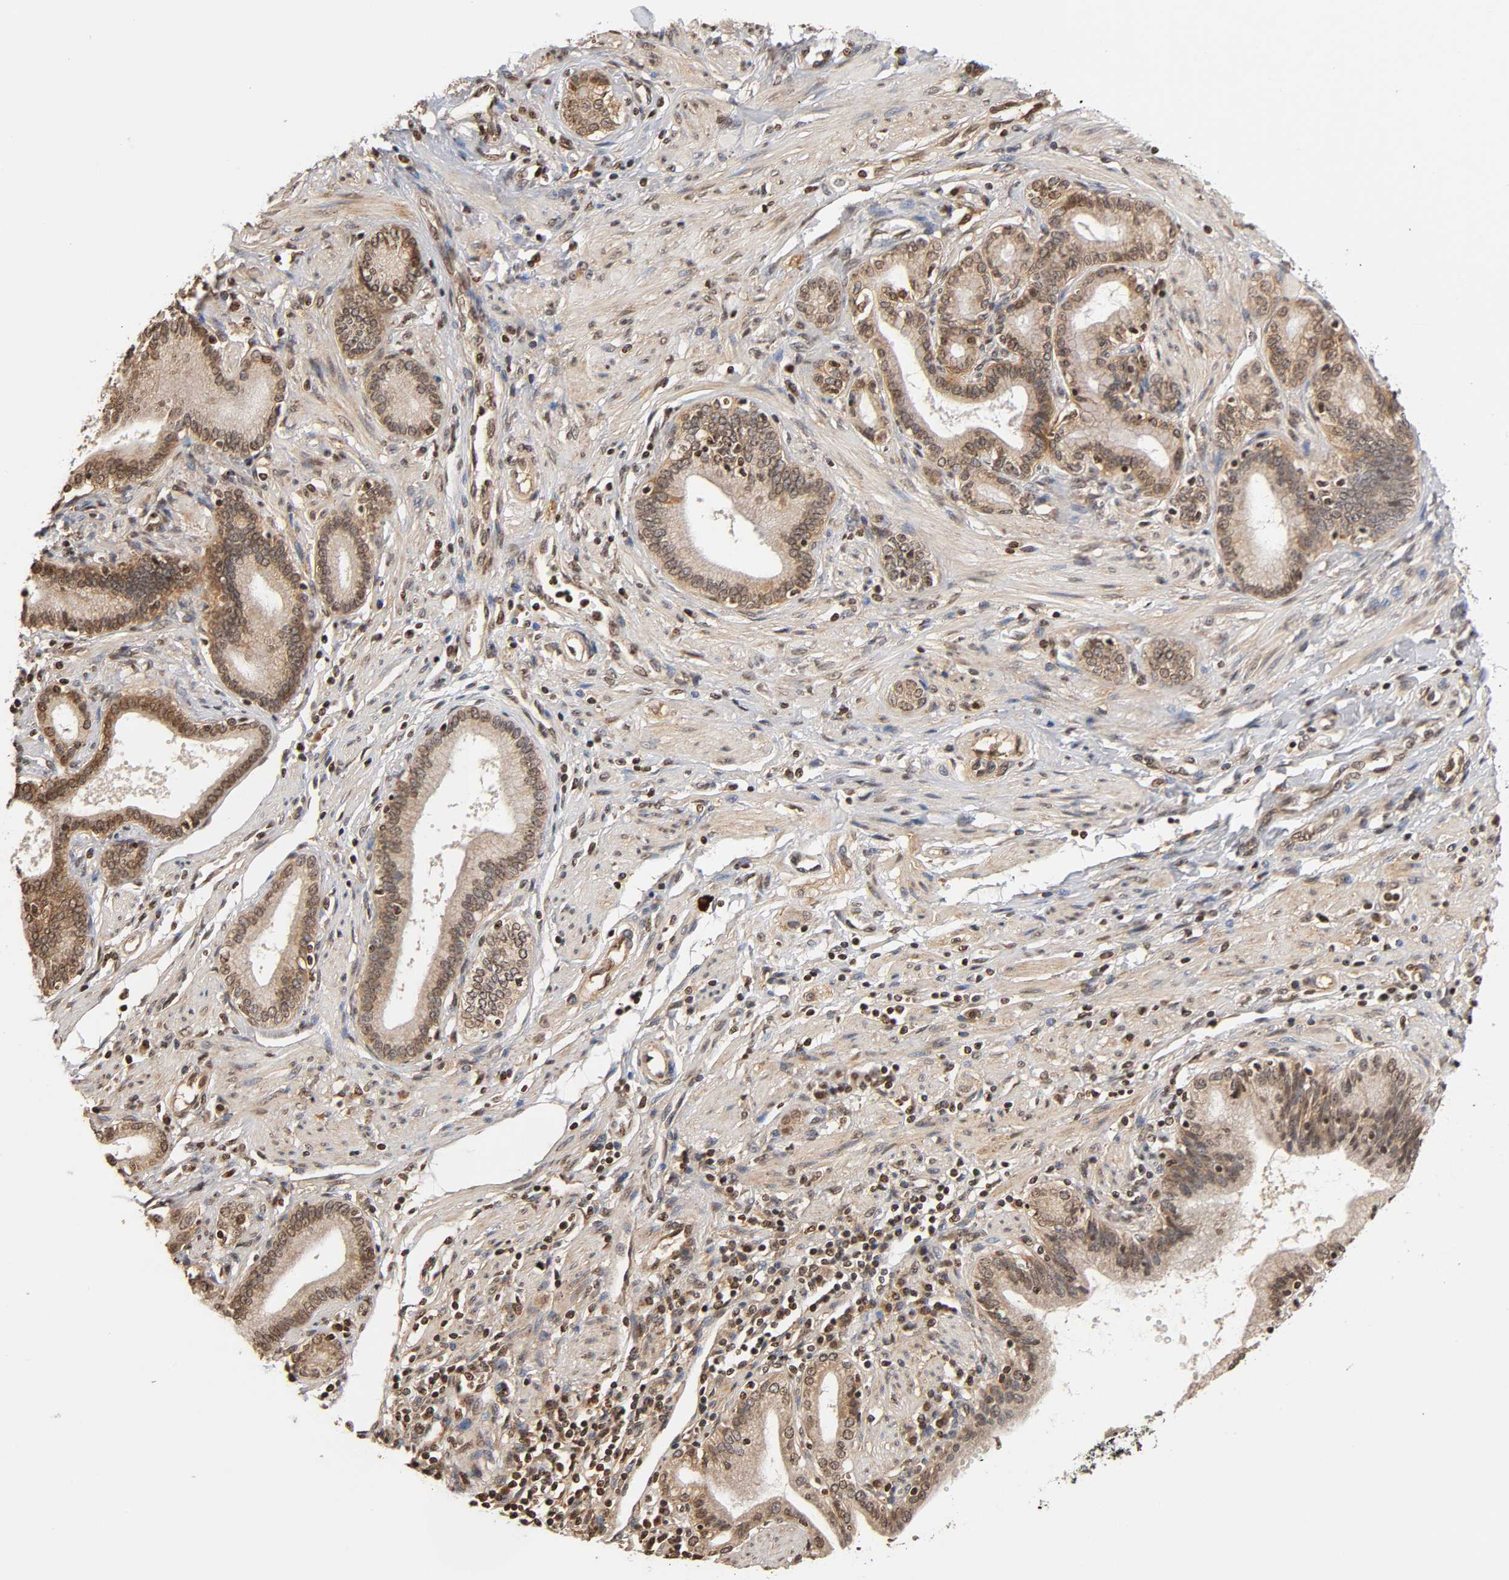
{"staining": {"intensity": "weak", "quantity": ">75%", "location": "cytoplasmic/membranous,nuclear"}, "tissue": "pancreatic cancer", "cell_type": "Tumor cells", "image_type": "cancer", "snomed": [{"axis": "morphology", "description": "Adenocarcinoma, NOS"}, {"axis": "topography", "description": "Pancreas"}], "caption": "The micrograph reveals immunohistochemical staining of pancreatic adenocarcinoma. There is weak cytoplasmic/membranous and nuclear expression is present in approximately >75% of tumor cells. (IHC, brightfield microscopy, high magnification).", "gene": "ITGAV", "patient": {"sex": "female", "age": 48}}